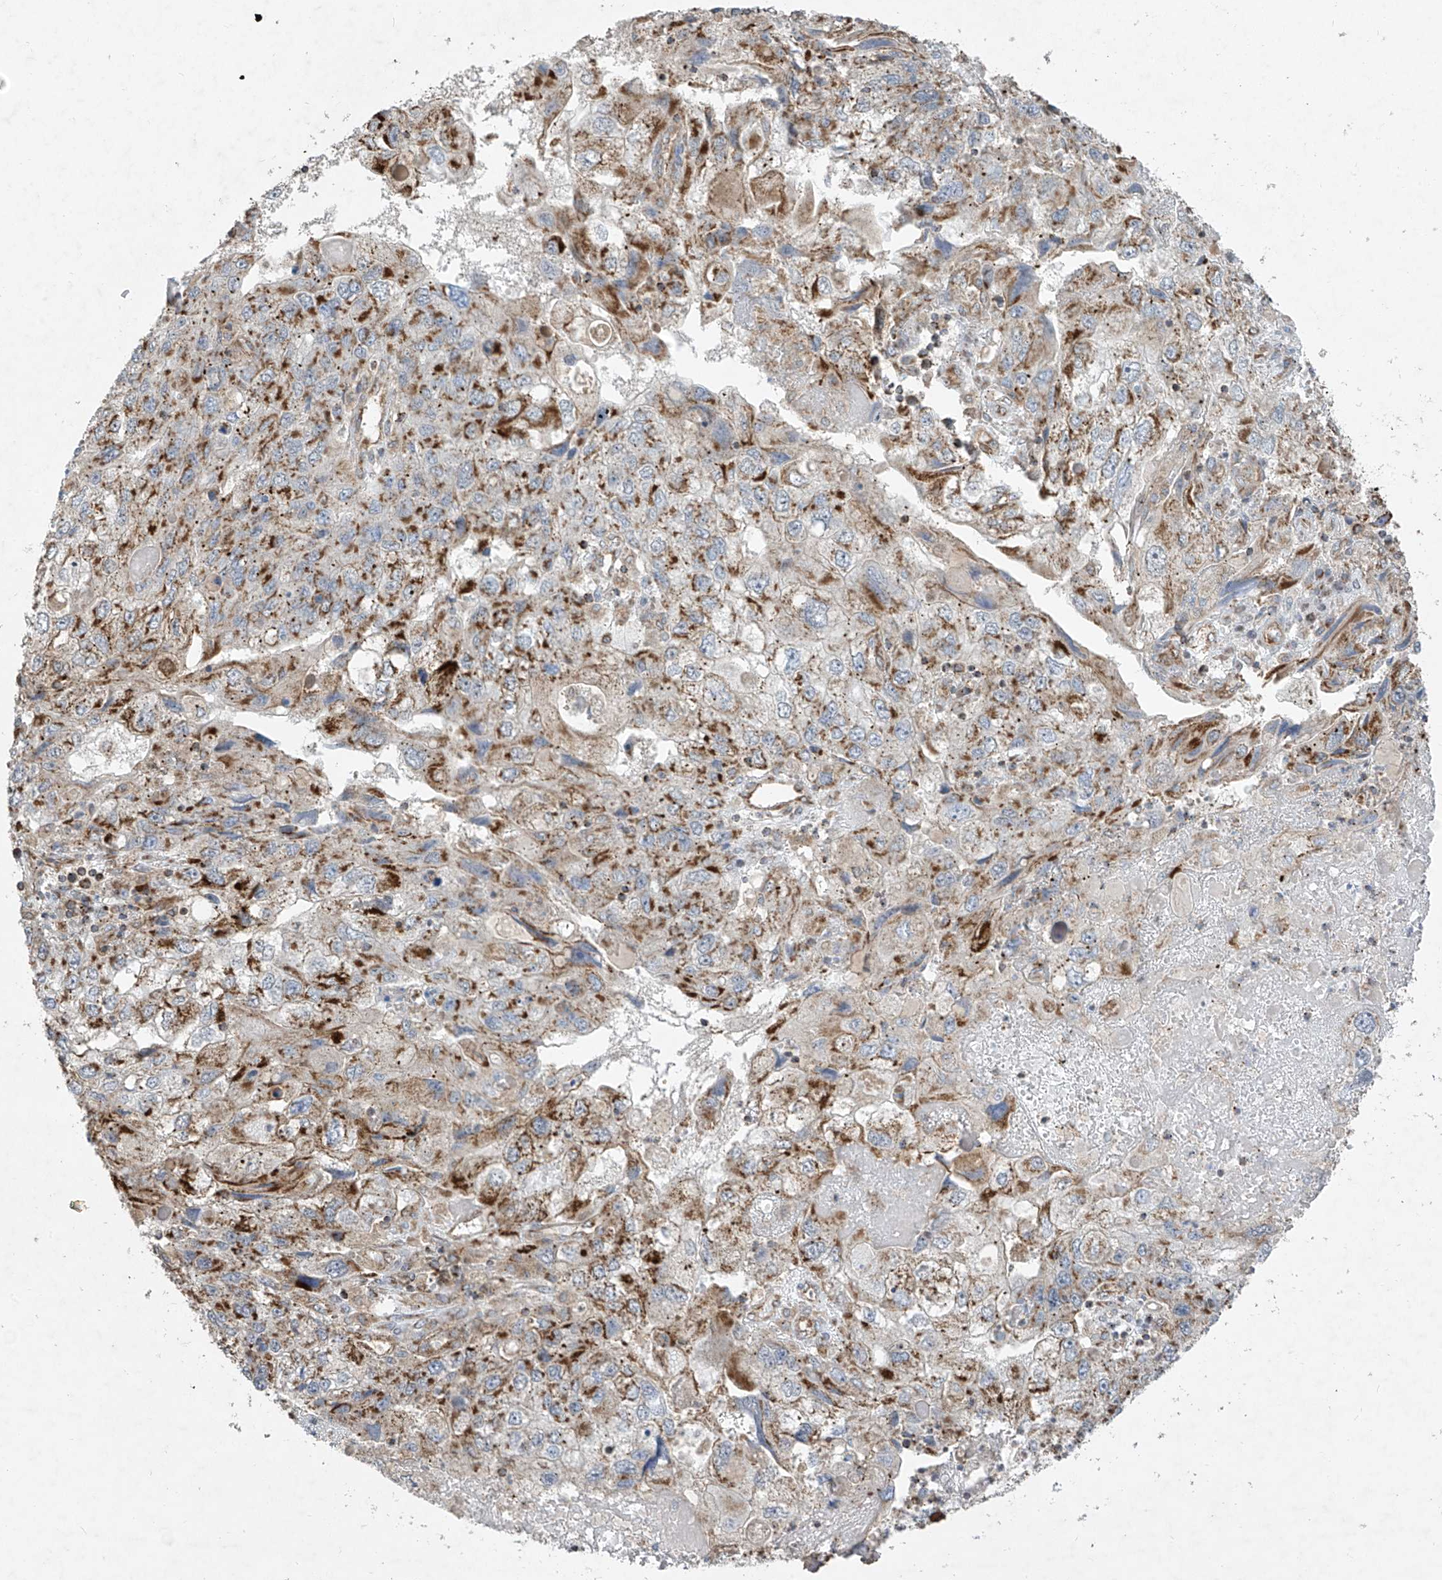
{"staining": {"intensity": "moderate", "quantity": "25%-75%", "location": "cytoplasmic/membranous"}, "tissue": "endometrial cancer", "cell_type": "Tumor cells", "image_type": "cancer", "snomed": [{"axis": "morphology", "description": "Adenocarcinoma, NOS"}, {"axis": "topography", "description": "Endometrium"}], "caption": "A brown stain shows moderate cytoplasmic/membranous staining of a protein in adenocarcinoma (endometrial) tumor cells. The staining was performed using DAB, with brown indicating positive protein expression. Nuclei are stained blue with hematoxylin.", "gene": "UQCC1", "patient": {"sex": "female", "age": 49}}